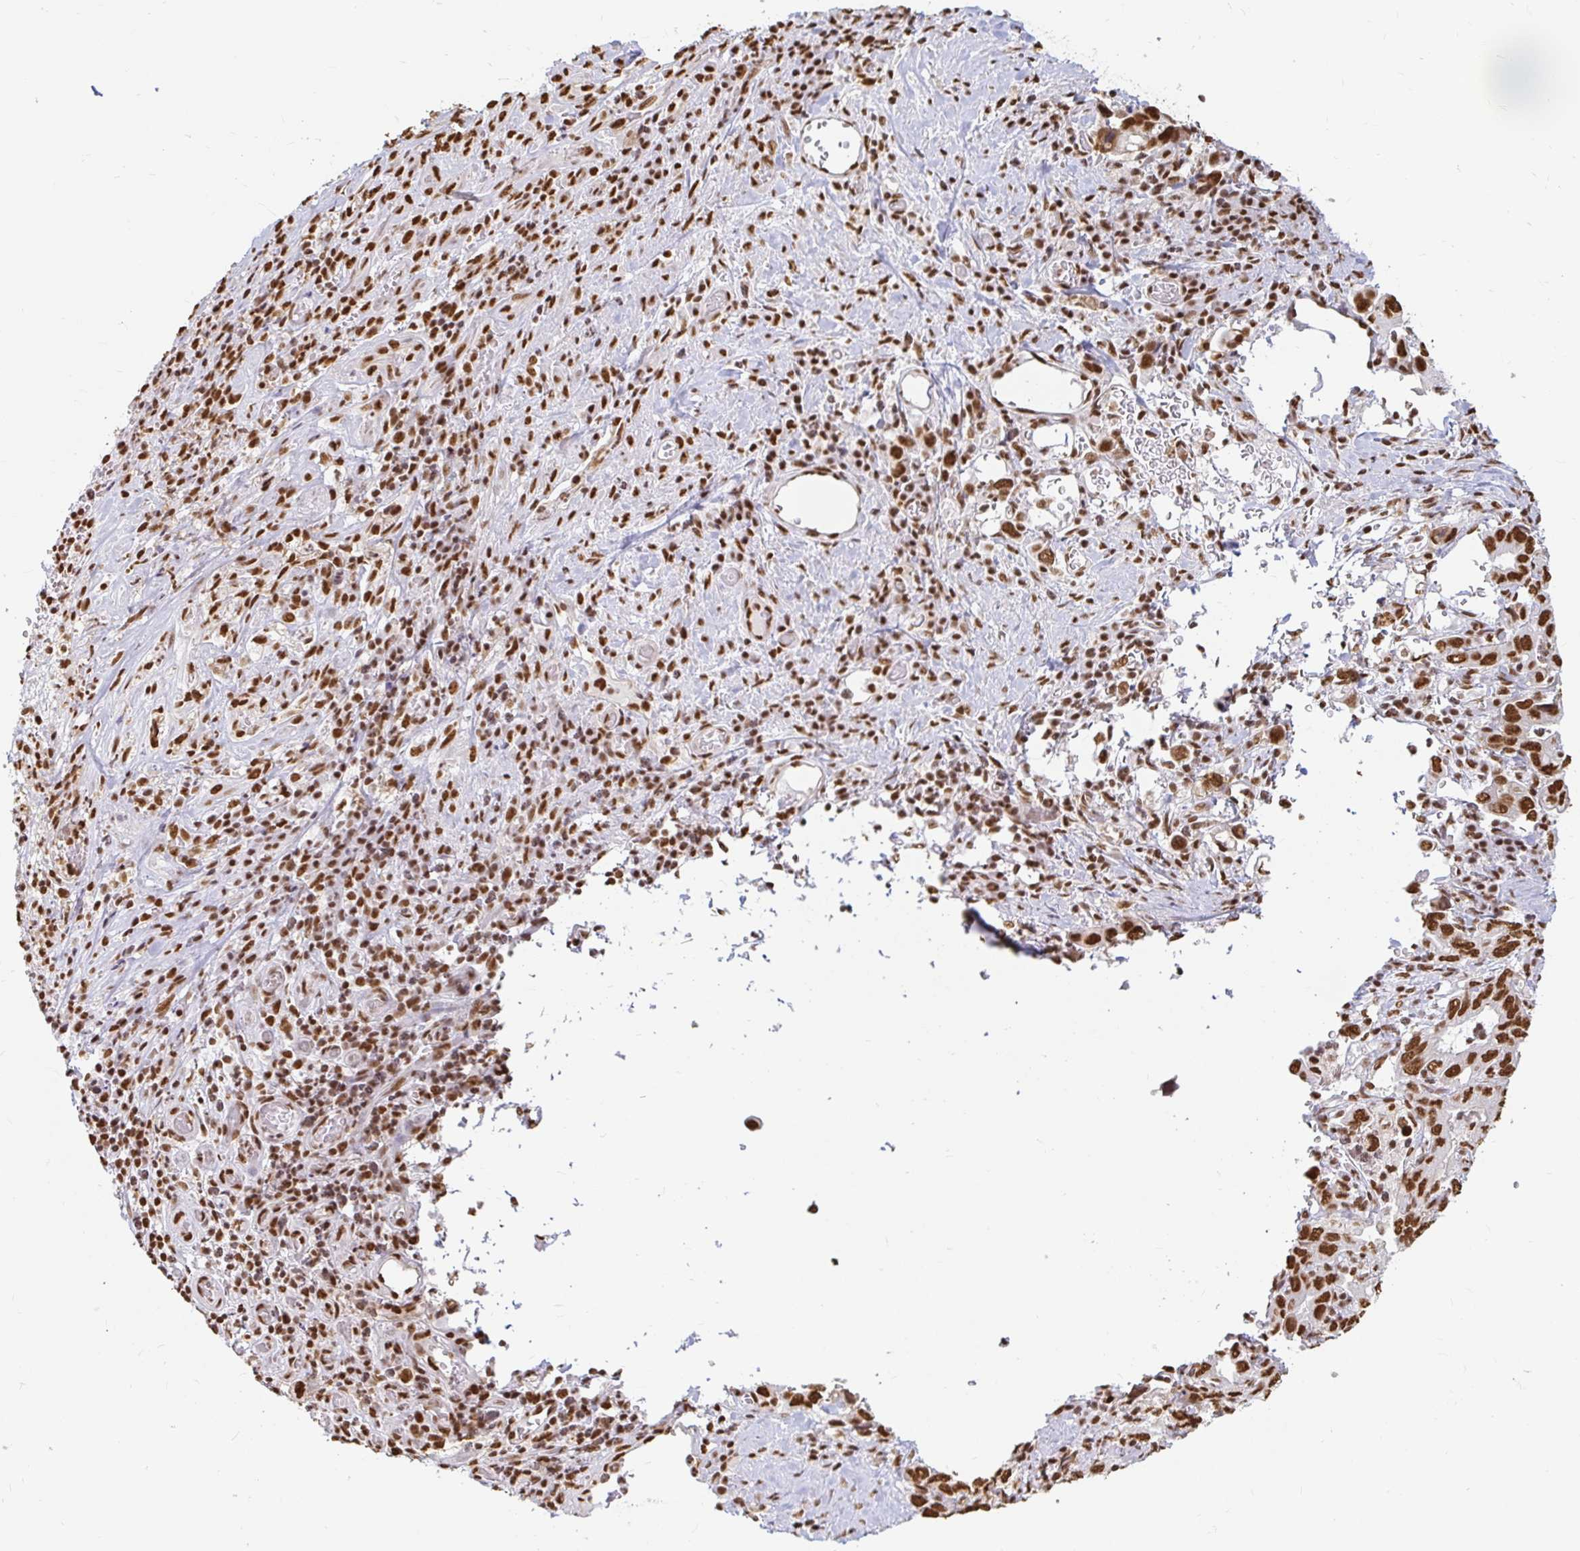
{"staining": {"intensity": "strong", "quantity": ">75%", "location": "nuclear"}, "tissue": "stomach cancer", "cell_type": "Tumor cells", "image_type": "cancer", "snomed": [{"axis": "morphology", "description": "Adenocarcinoma, NOS"}, {"axis": "topography", "description": "Stomach, upper"}, {"axis": "topography", "description": "Stomach"}], "caption": "DAB immunohistochemical staining of human adenocarcinoma (stomach) shows strong nuclear protein staining in about >75% of tumor cells.", "gene": "HNRNPU", "patient": {"sex": "male", "age": 62}}